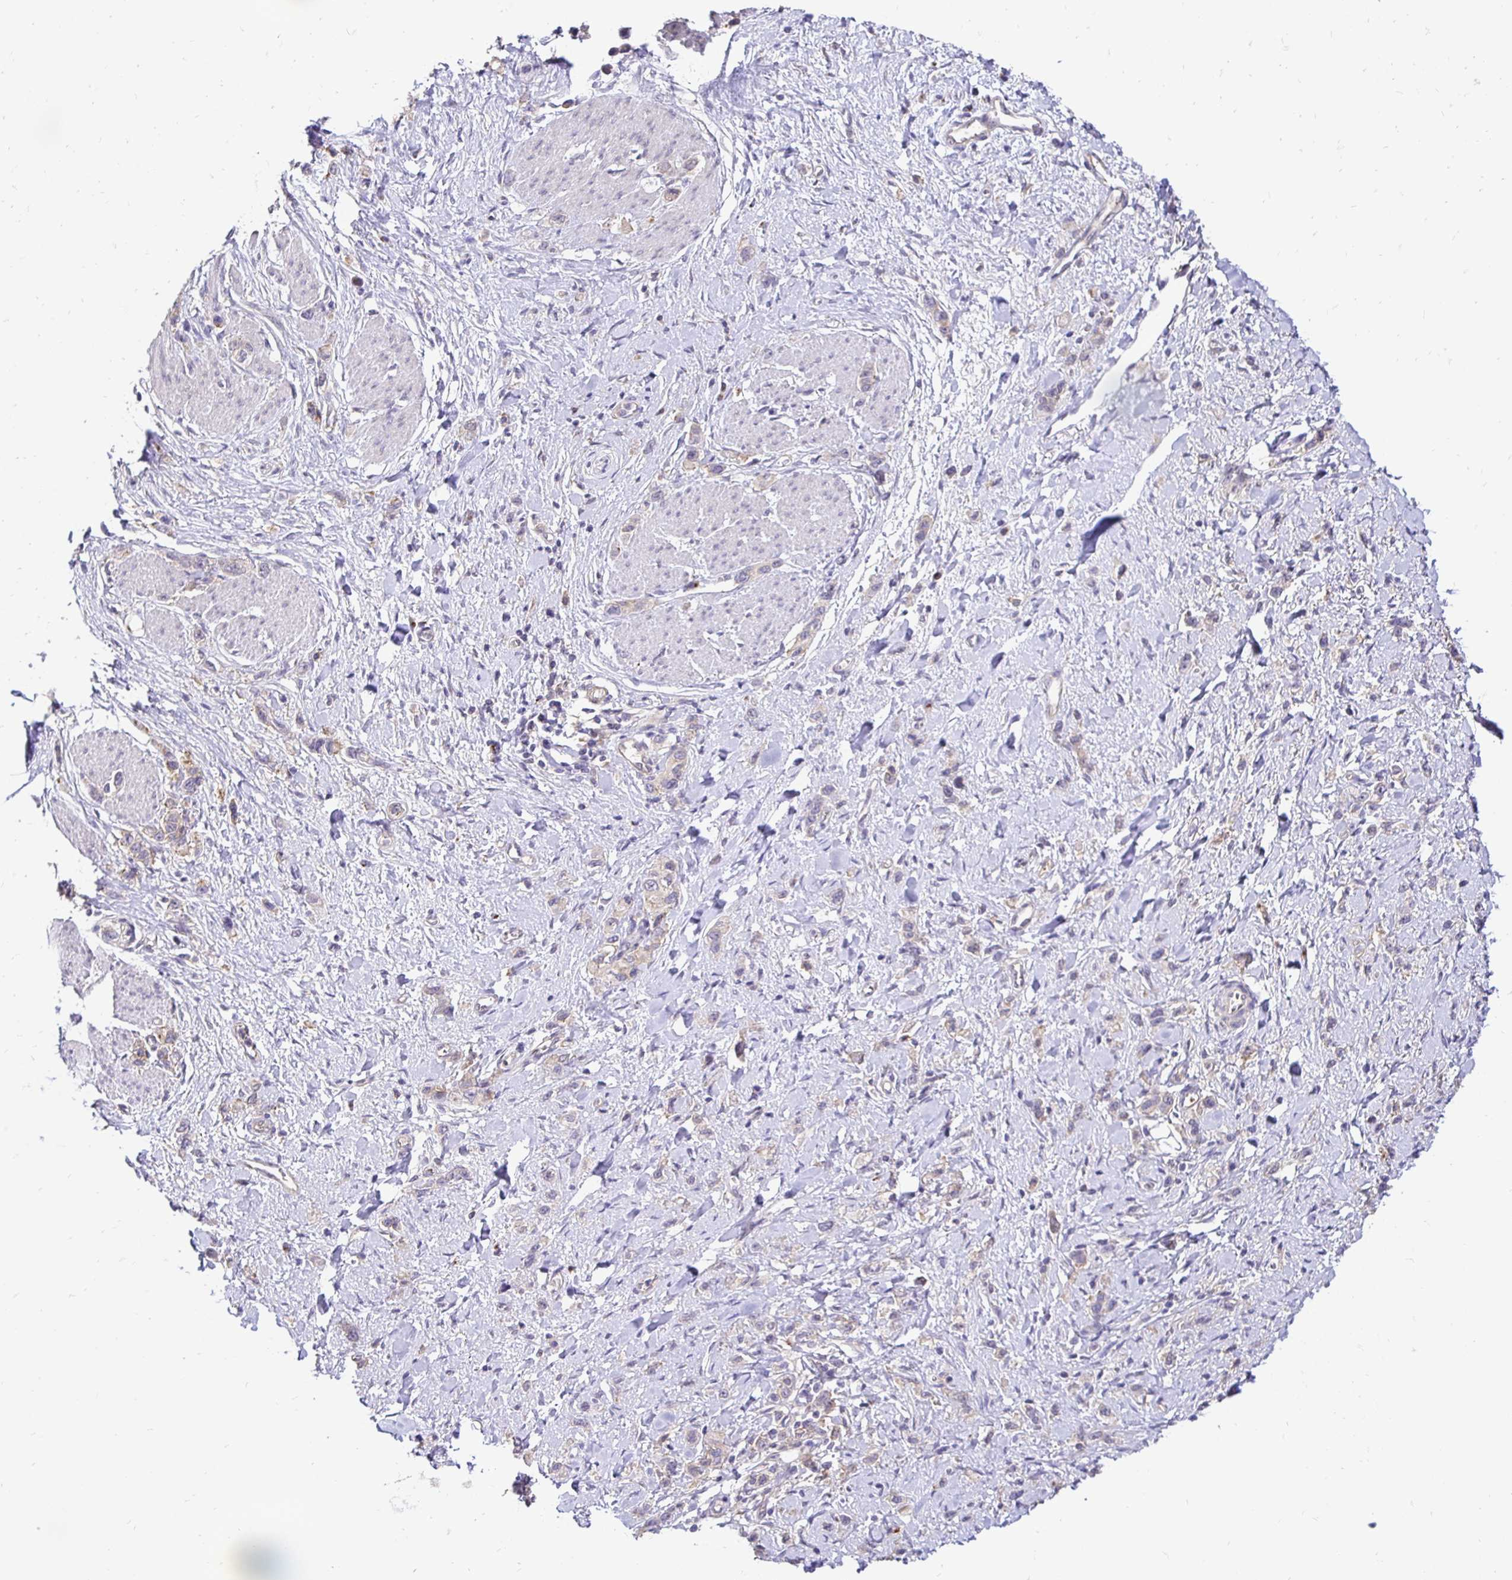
{"staining": {"intensity": "weak", "quantity": "<25%", "location": "cytoplasmic/membranous"}, "tissue": "stomach cancer", "cell_type": "Tumor cells", "image_type": "cancer", "snomed": [{"axis": "morphology", "description": "Adenocarcinoma, NOS"}, {"axis": "topography", "description": "Stomach"}], "caption": "An IHC image of stomach cancer (adenocarcinoma) is shown. There is no staining in tumor cells of stomach cancer (adenocarcinoma).", "gene": "SLC9A1", "patient": {"sex": "female", "age": 65}}